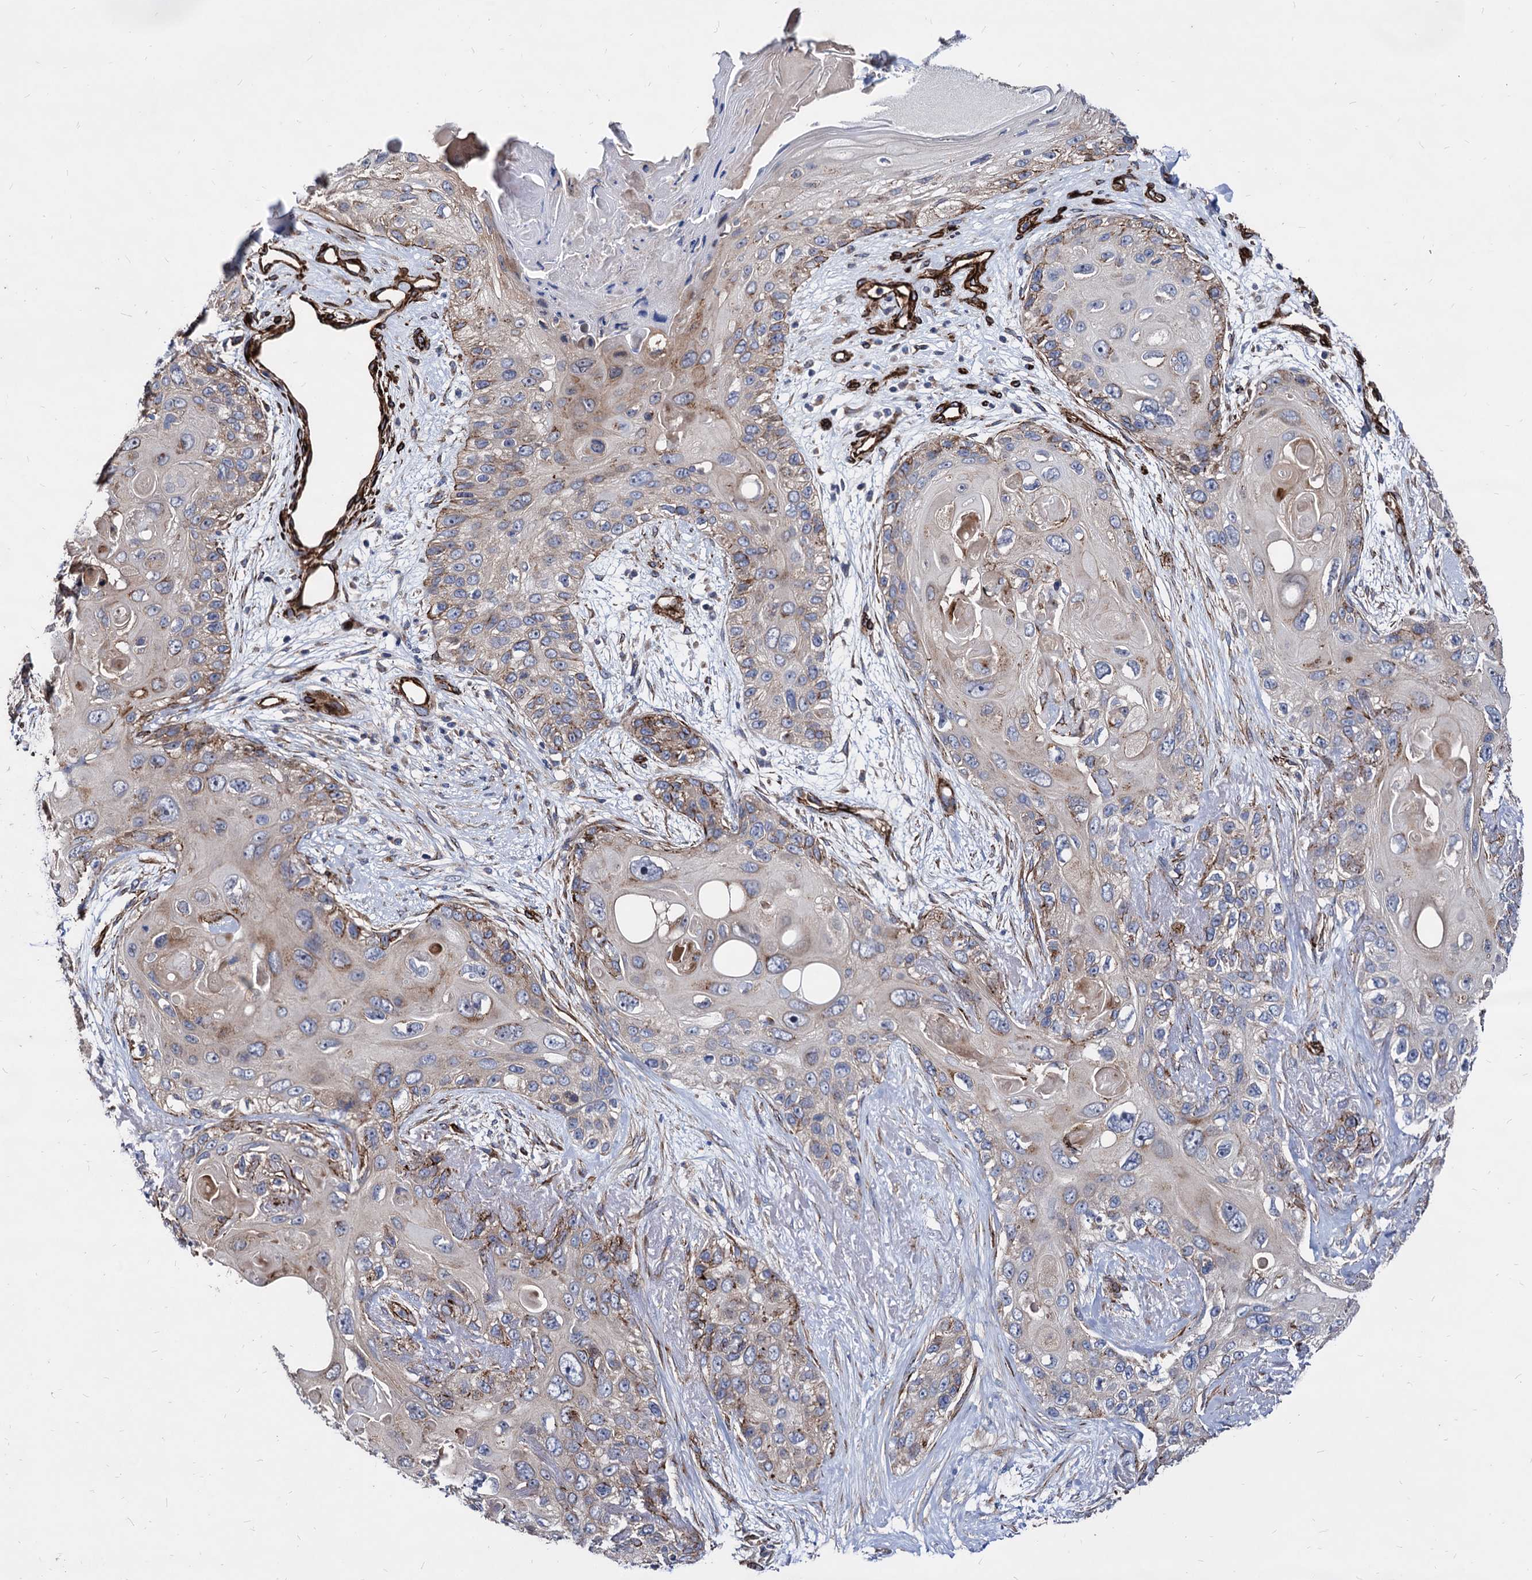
{"staining": {"intensity": "weak", "quantity": "<25%", "location": "cytoplasmic/membranous"}, "tissue": "skin cancer", "cell_type": "Tumor cells", "image_type": "cancer", "snomed": [{"axis": "morphology", "description": "Normal tissue, NOS"}, {"axis": "morphology", "description": "Squamous cell carcinoma, NOS"}, {"axis": "topography", "description": "Skin"}], "caption": "IHC micrograph of neoplastic tissue: human squamous cell carcinoma (skin) stained with DAB demonstrates no significant protein expression in tumor cells. The staining was performed using DAB (3,3'-diaminobenzidine) to visualize the protein expression in brown, while the nuclei were stained in blue with hematoxylin (Magnification: 20x).", "gene": "WDR11", "patient": {"sex": "male", "age": 72}}